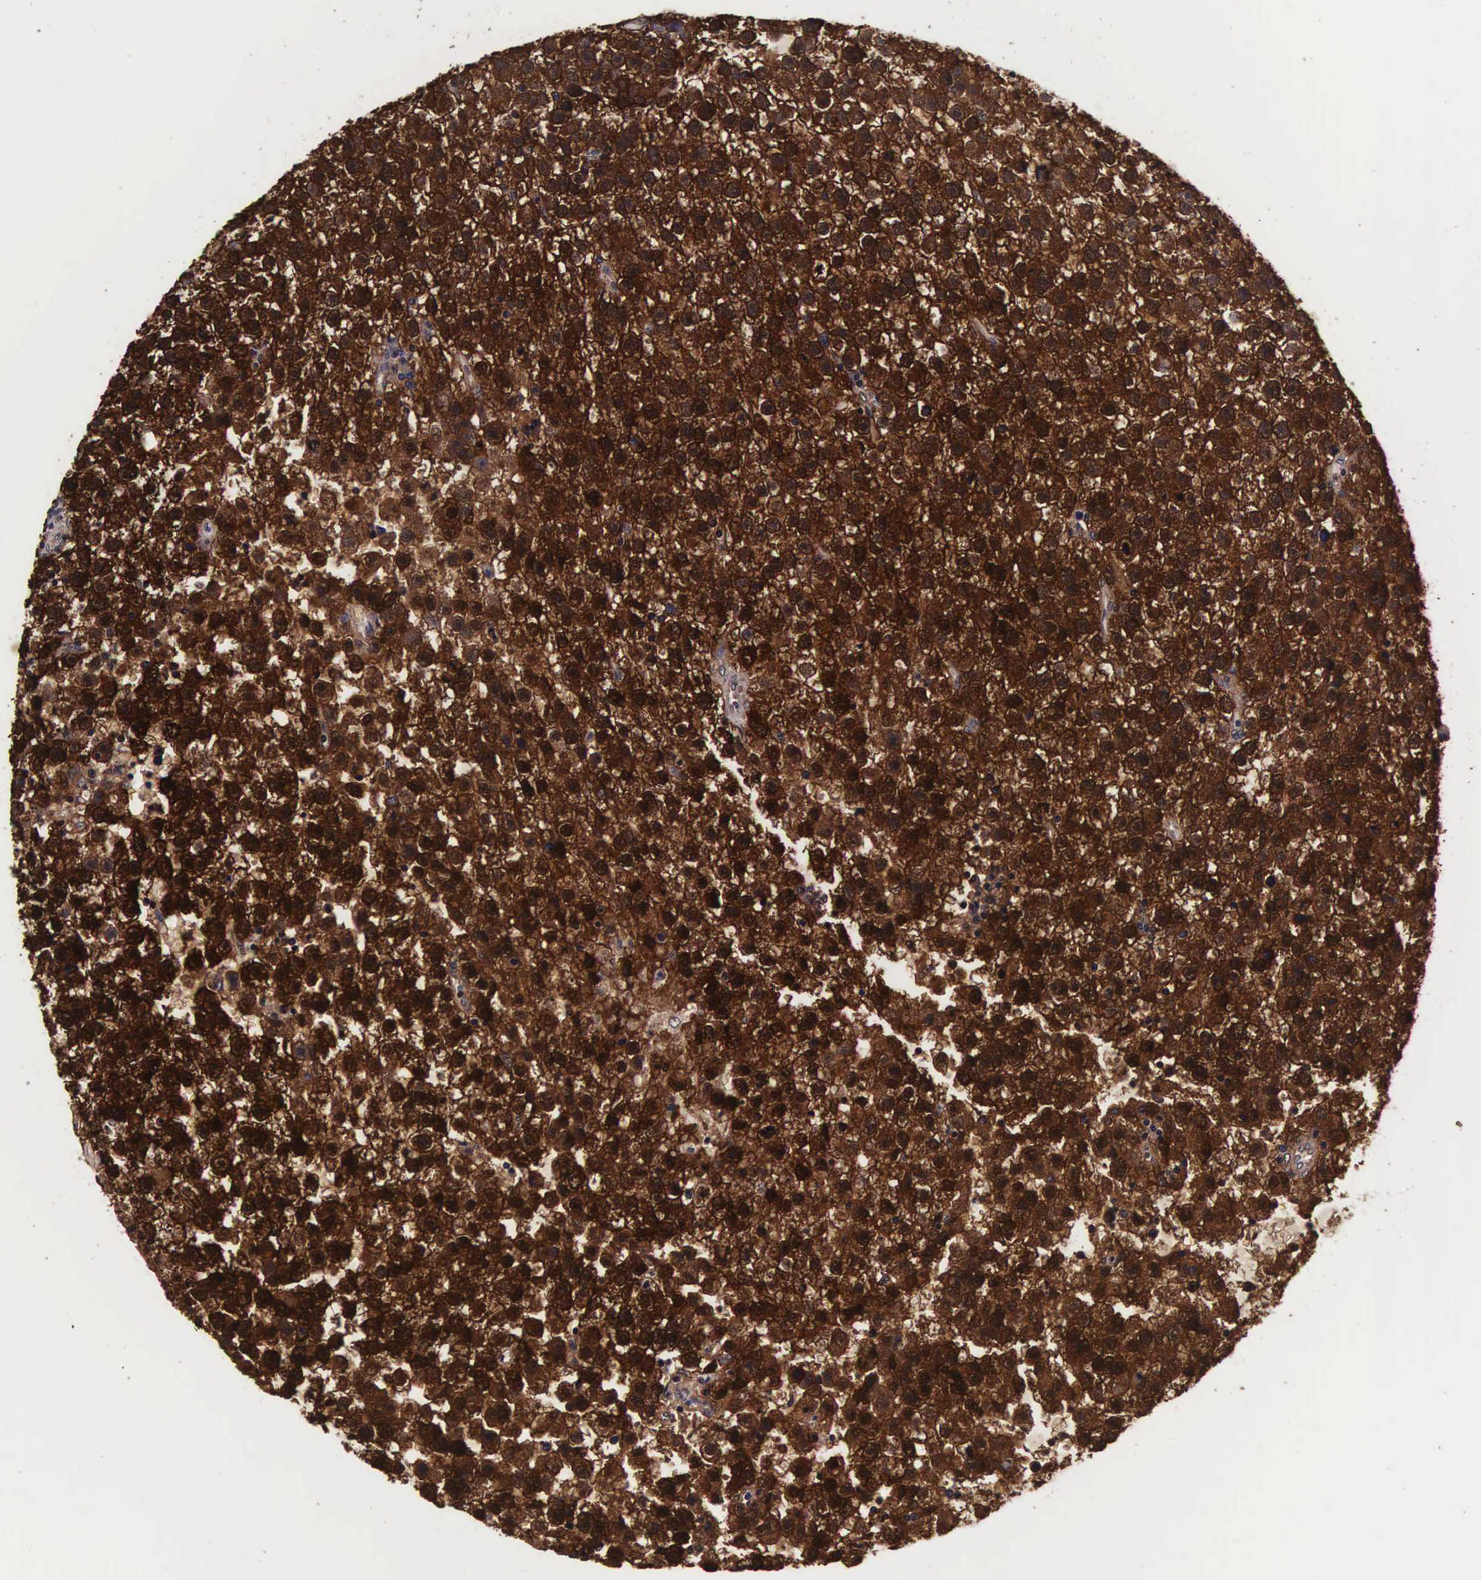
{"staining": {"intensity": "strong", "quantity": ">75%", "location": "cytoplasmic/membranous,nuclear"}, "tissue": "testis cancer", "cell_type": "Tumor cells", "image_type": "cancer", "snomed": [{"axis": "morphology", "description": "Seminoma, NOS"}, {"axis": "topography", "description": "Testis"}], "caption": "DAB (3,3'-diaminobenzidine) immunohistochemical staining of human testis cancer (seminoma) displays strong cytoplasmic/membranous and nuclear protein positivity in about >75% of tumor cells.", "gene": "TECPR2", "patient": {"sex": "male", "age": 33}}